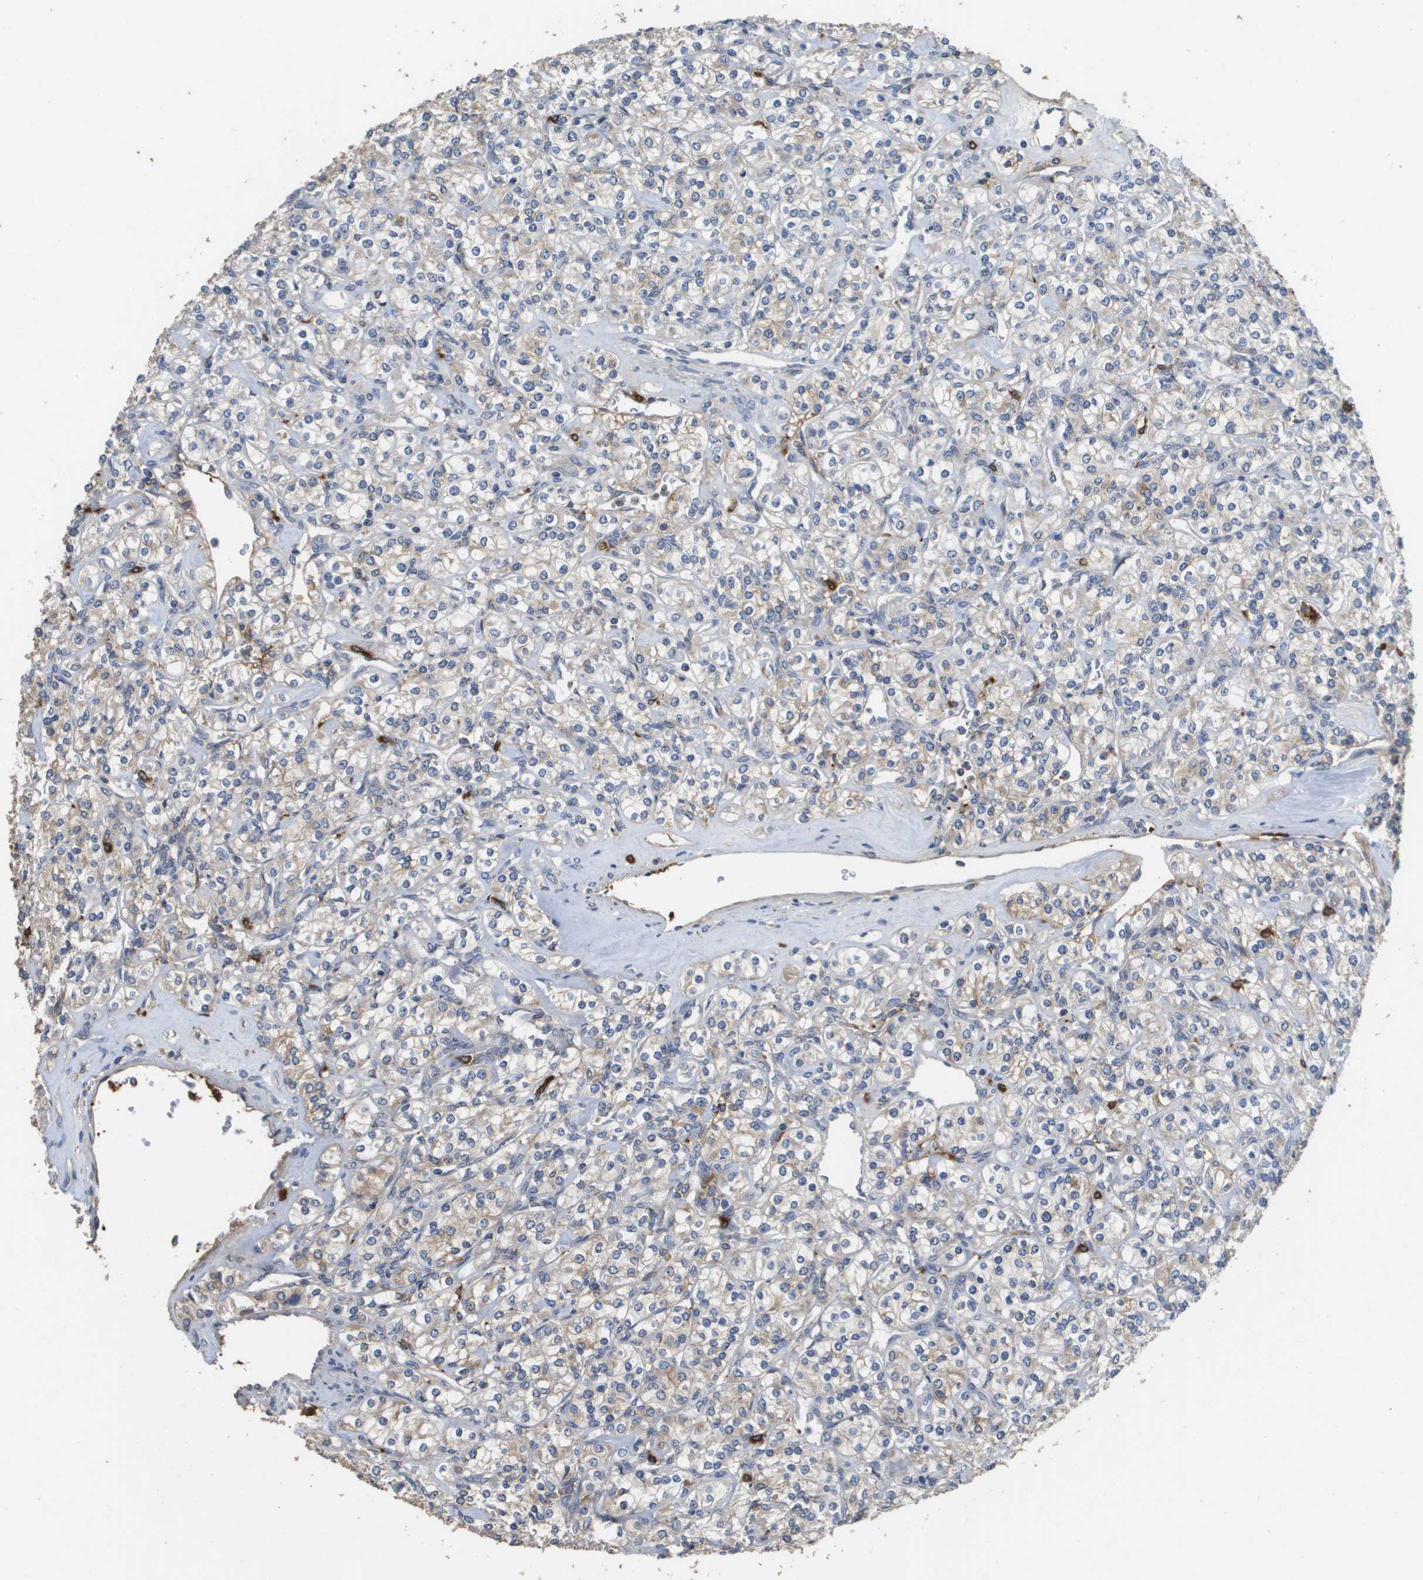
{"staining": {"intensity": "weak", "quantity": "<25%", "location": "cytoplasmic/membranous"}, "tissue": "renal cancer", "cell_type": "Tumor cells", "image_type": "cancer", "snomed": [{"axis": "morphology", "description": "Adenocarcinoma, NOS"}, {"axis": "topography", "description": "Kidney"}], "caption": "This is an immunohistochemistry histopathology image of renal cancer (adenocarcinoma). There is no positivity in tumor cells.", "gene": "RAB27B", "patient": {"sex": "male", "age": 77}}